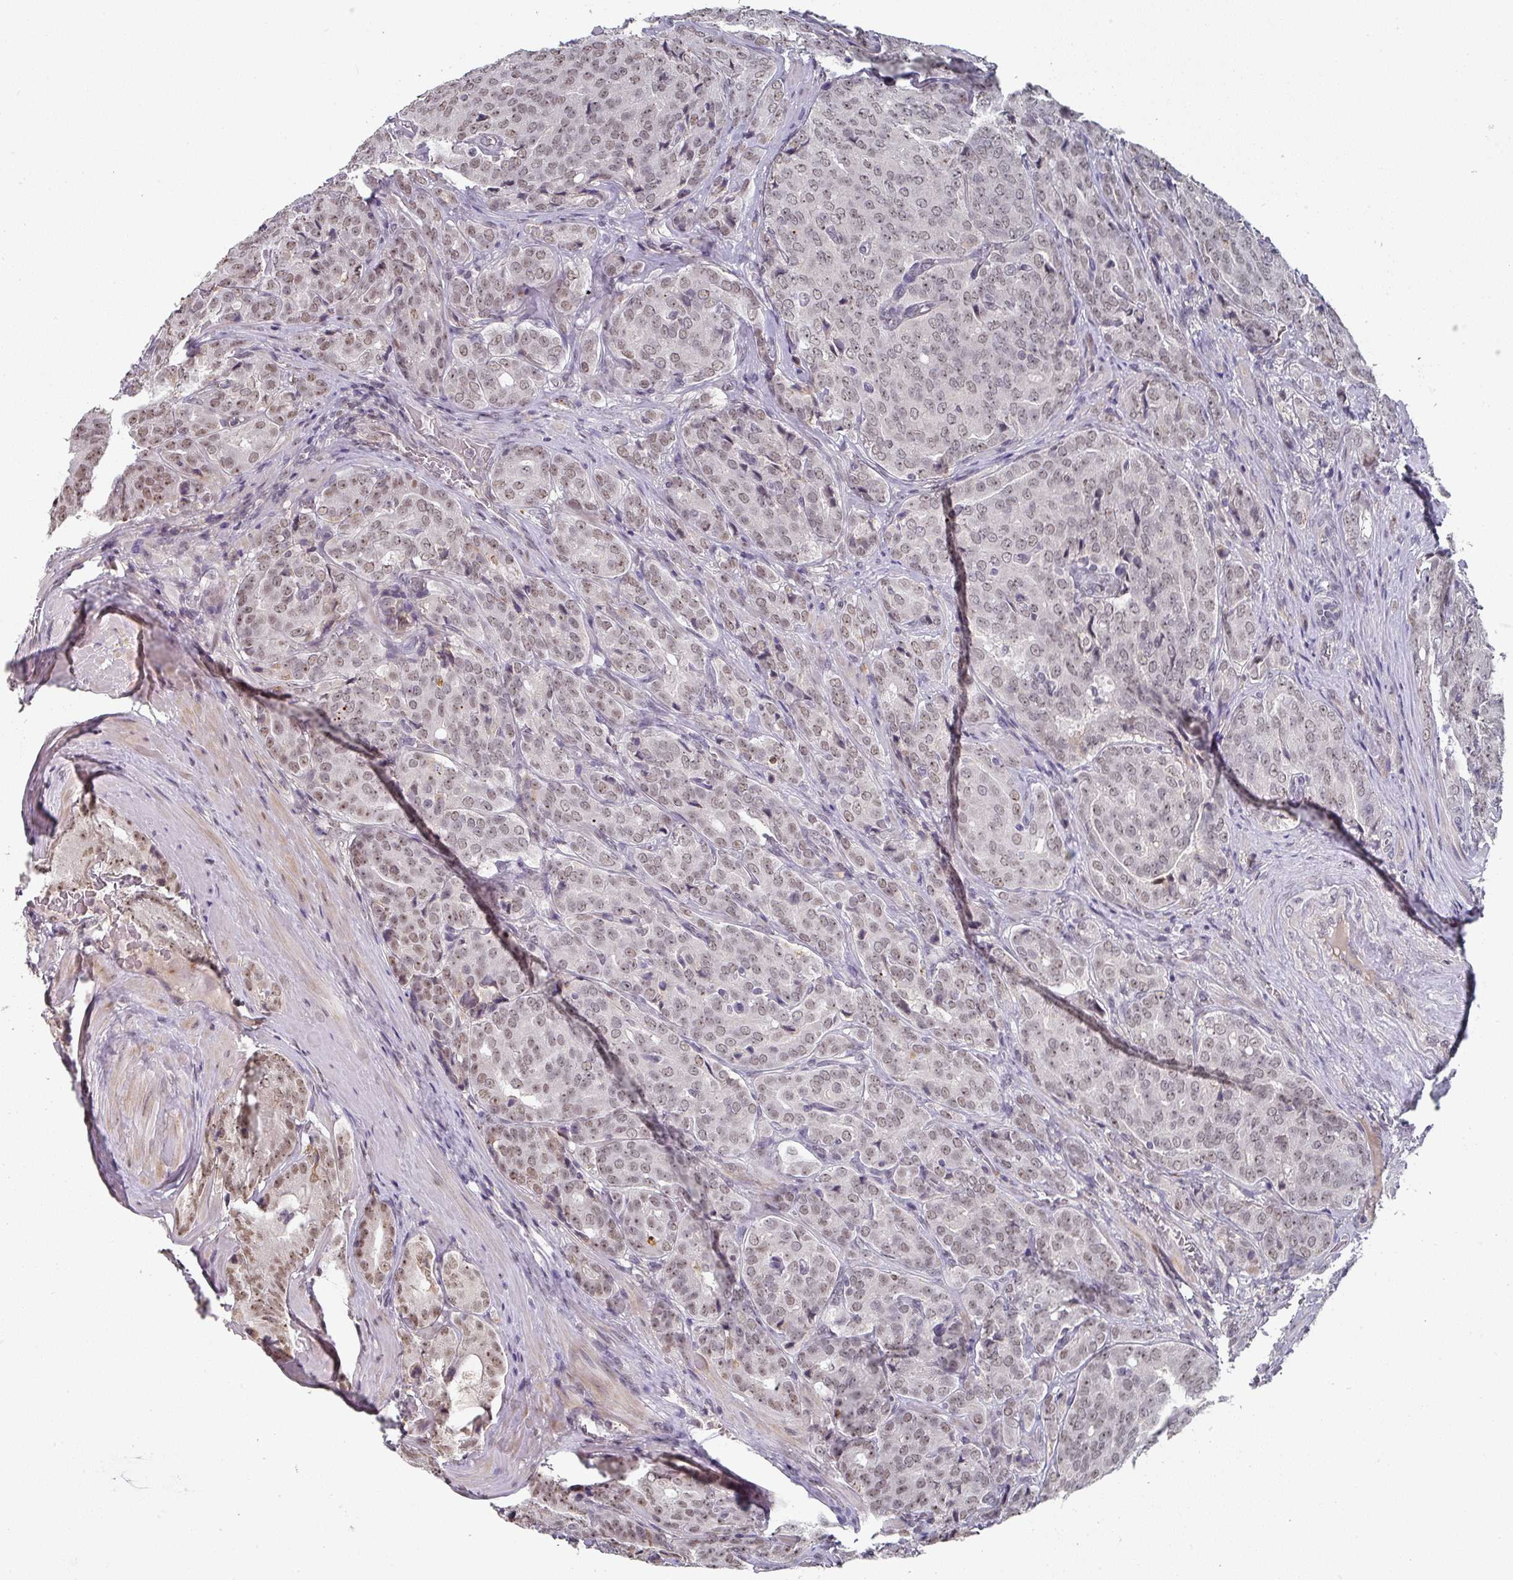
{"staining": {"intensity": "weak", "quantity": ">75%", "location": "nuclear"}, "tissue": "prostate cancer", "cell_type": "Tumor cells", "image_type": "cancer", "snomed": [{"axis": "morphology", "description": "Adenocarcinoma, High grade"}, {"axis": "topography", "description": "Prostate"}], "caption": "Tumor cells show low levels of weak nuclear positivity in approximately >75% of cells in prostate cancer (high-grade adenocarcinoma).", "gene": "ZNF654", "patient": {"sex": "male", "age": 68}}